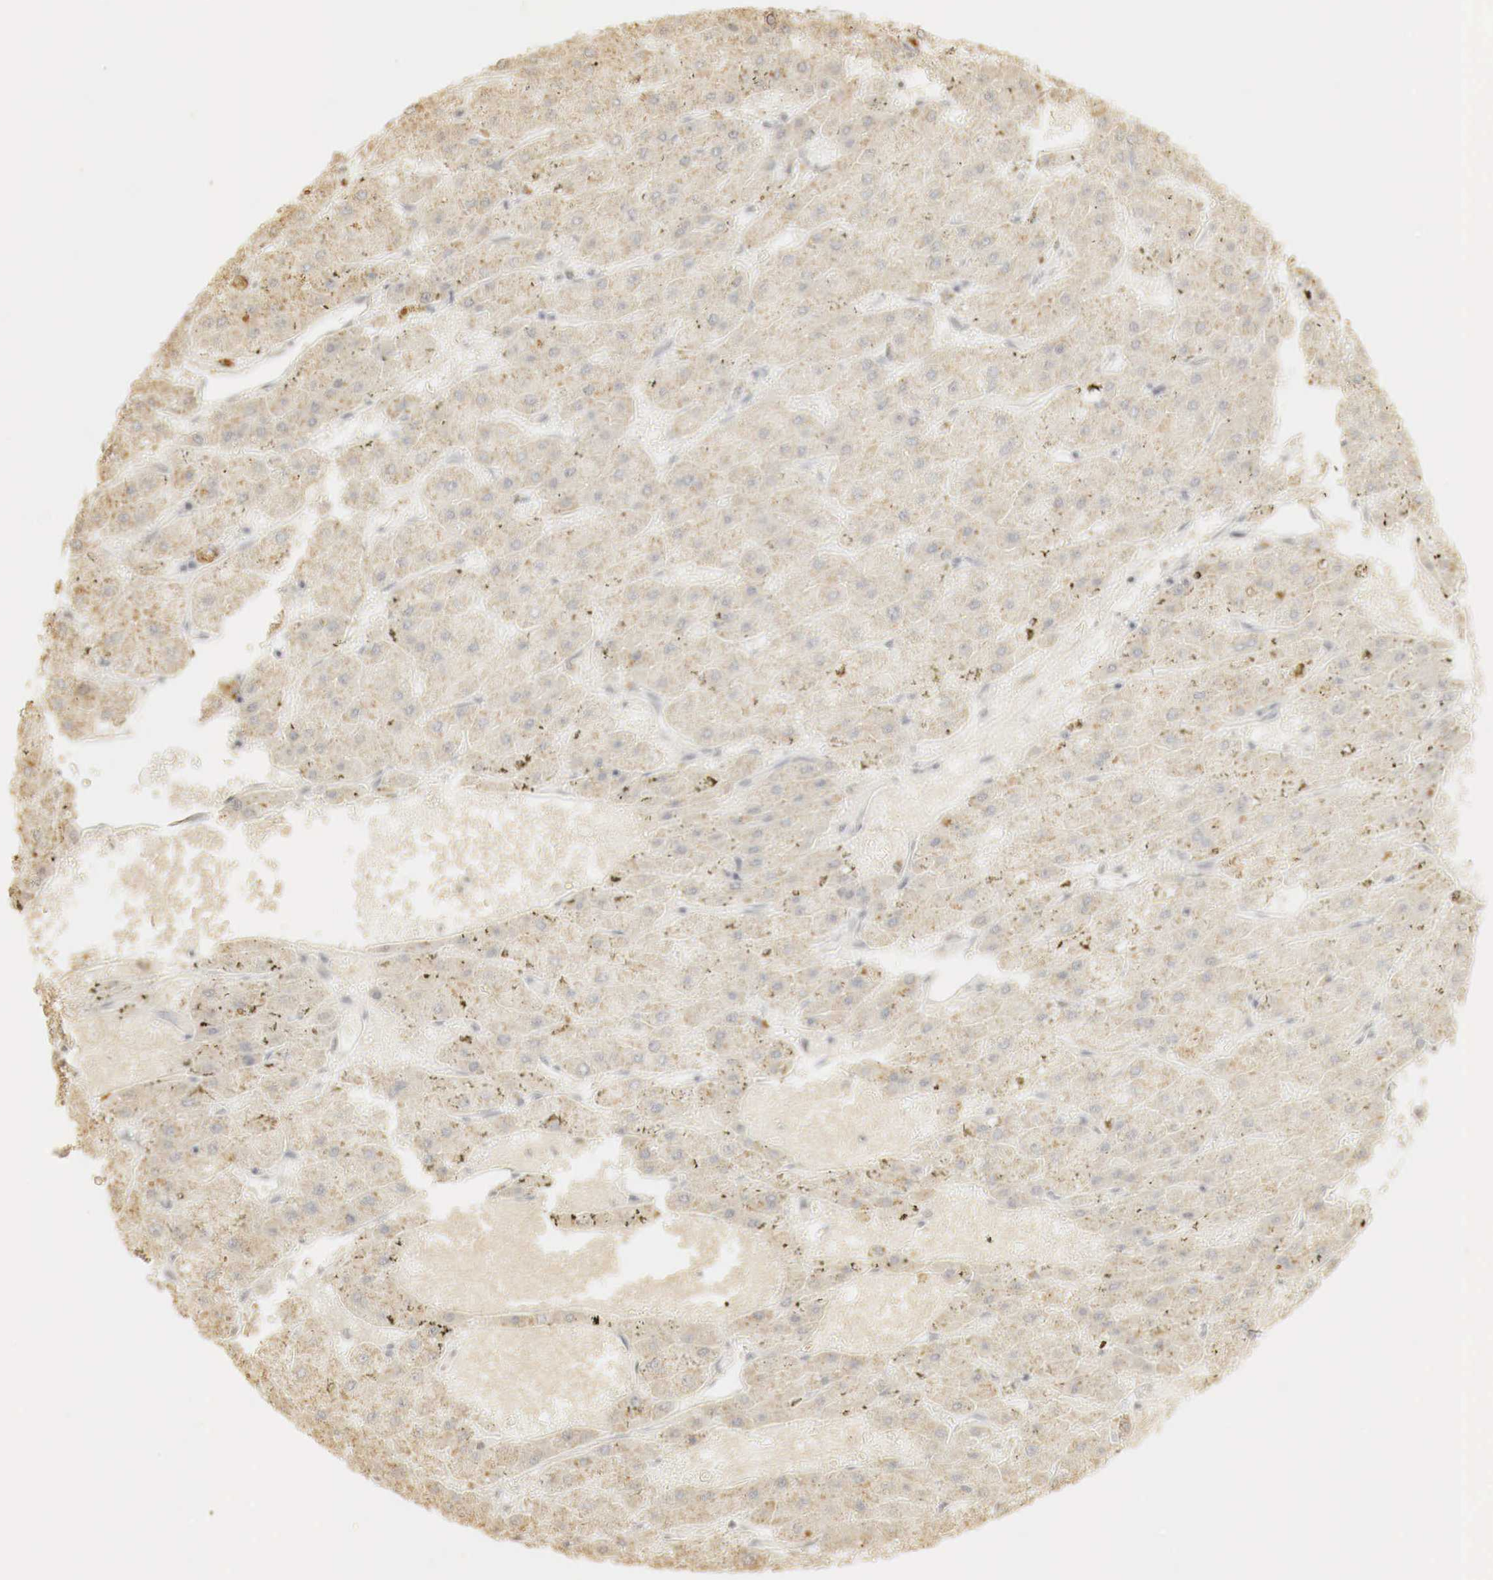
{"staining": {"intensity": "weak", "quantity": ">75%", "location": "cytoplasmic/membranous"}, "tissue": "liver cancer", "cell_type": "Tumor cells", "image_type": "cancer", "snomed": [{"axis": "morphology", "description": "Carcinoma, Hepatocellular, NOS"}, {"axis": "topography", "description": "Liver"}], "caption": "Liver hepatocellular carcinoma stained for a protein reveals weak cytoplasmic/membranous positivity in tumor cells.", "gene": "ERBB4", "patient": {"sex": "female", "age": 52}}